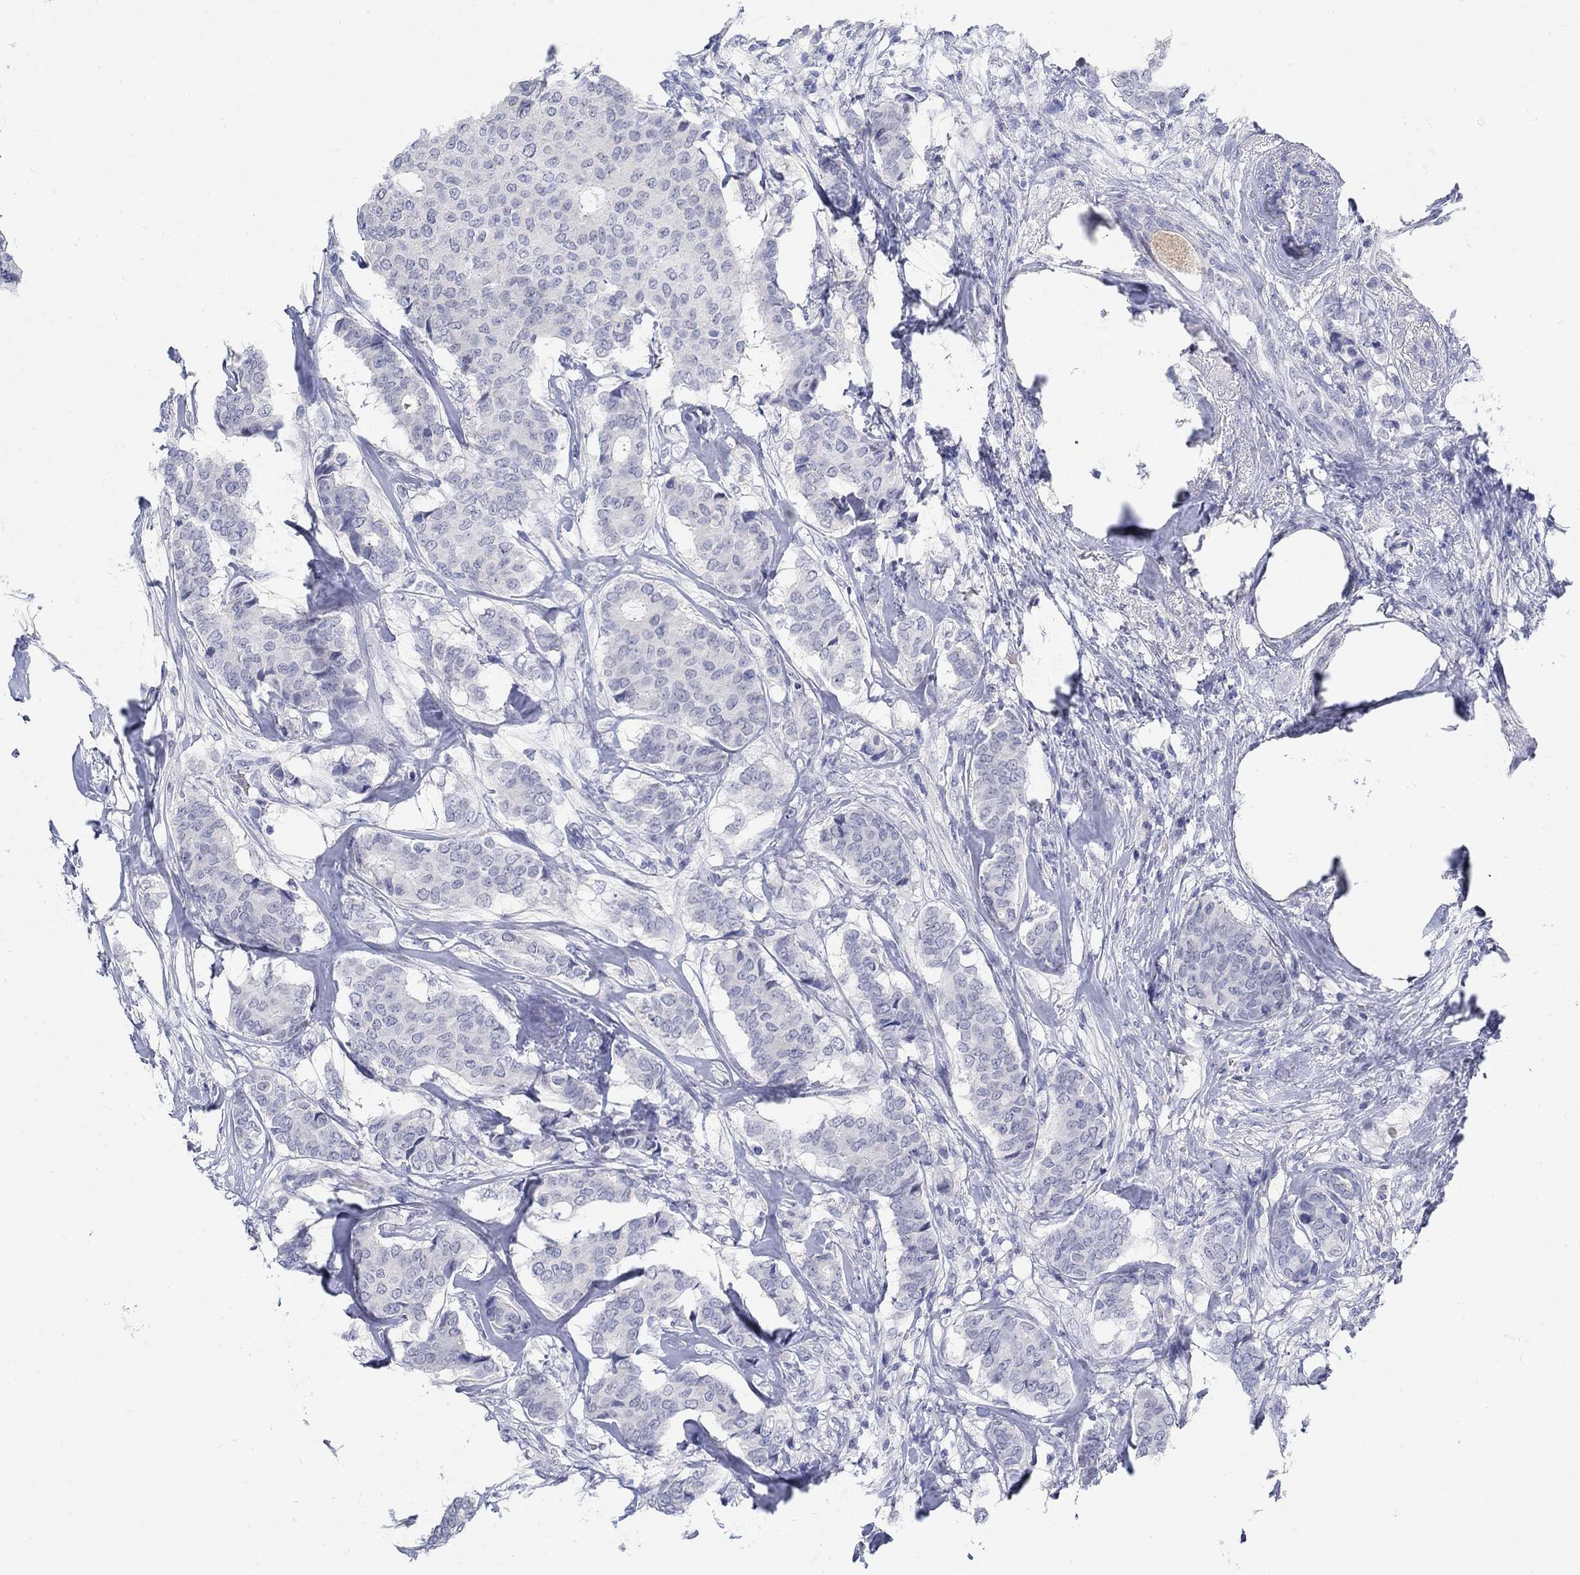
{"staining": {"intensity": "negative", "quantity": "none", "location": "none"}, "tissue": "breast cancer", "cell_type": "Tumor cells", "image_type": "cancer", "snomed": [{"axis": "morphology", "description": "Duct carcinoma"}, {"axis": "topography", "description": "Breast"}], "caption": "Tumor cells show no significant protein positivity in breast cancer.", "gene": "GRIA3", "patient": {"sex": "female", "age": 75}}